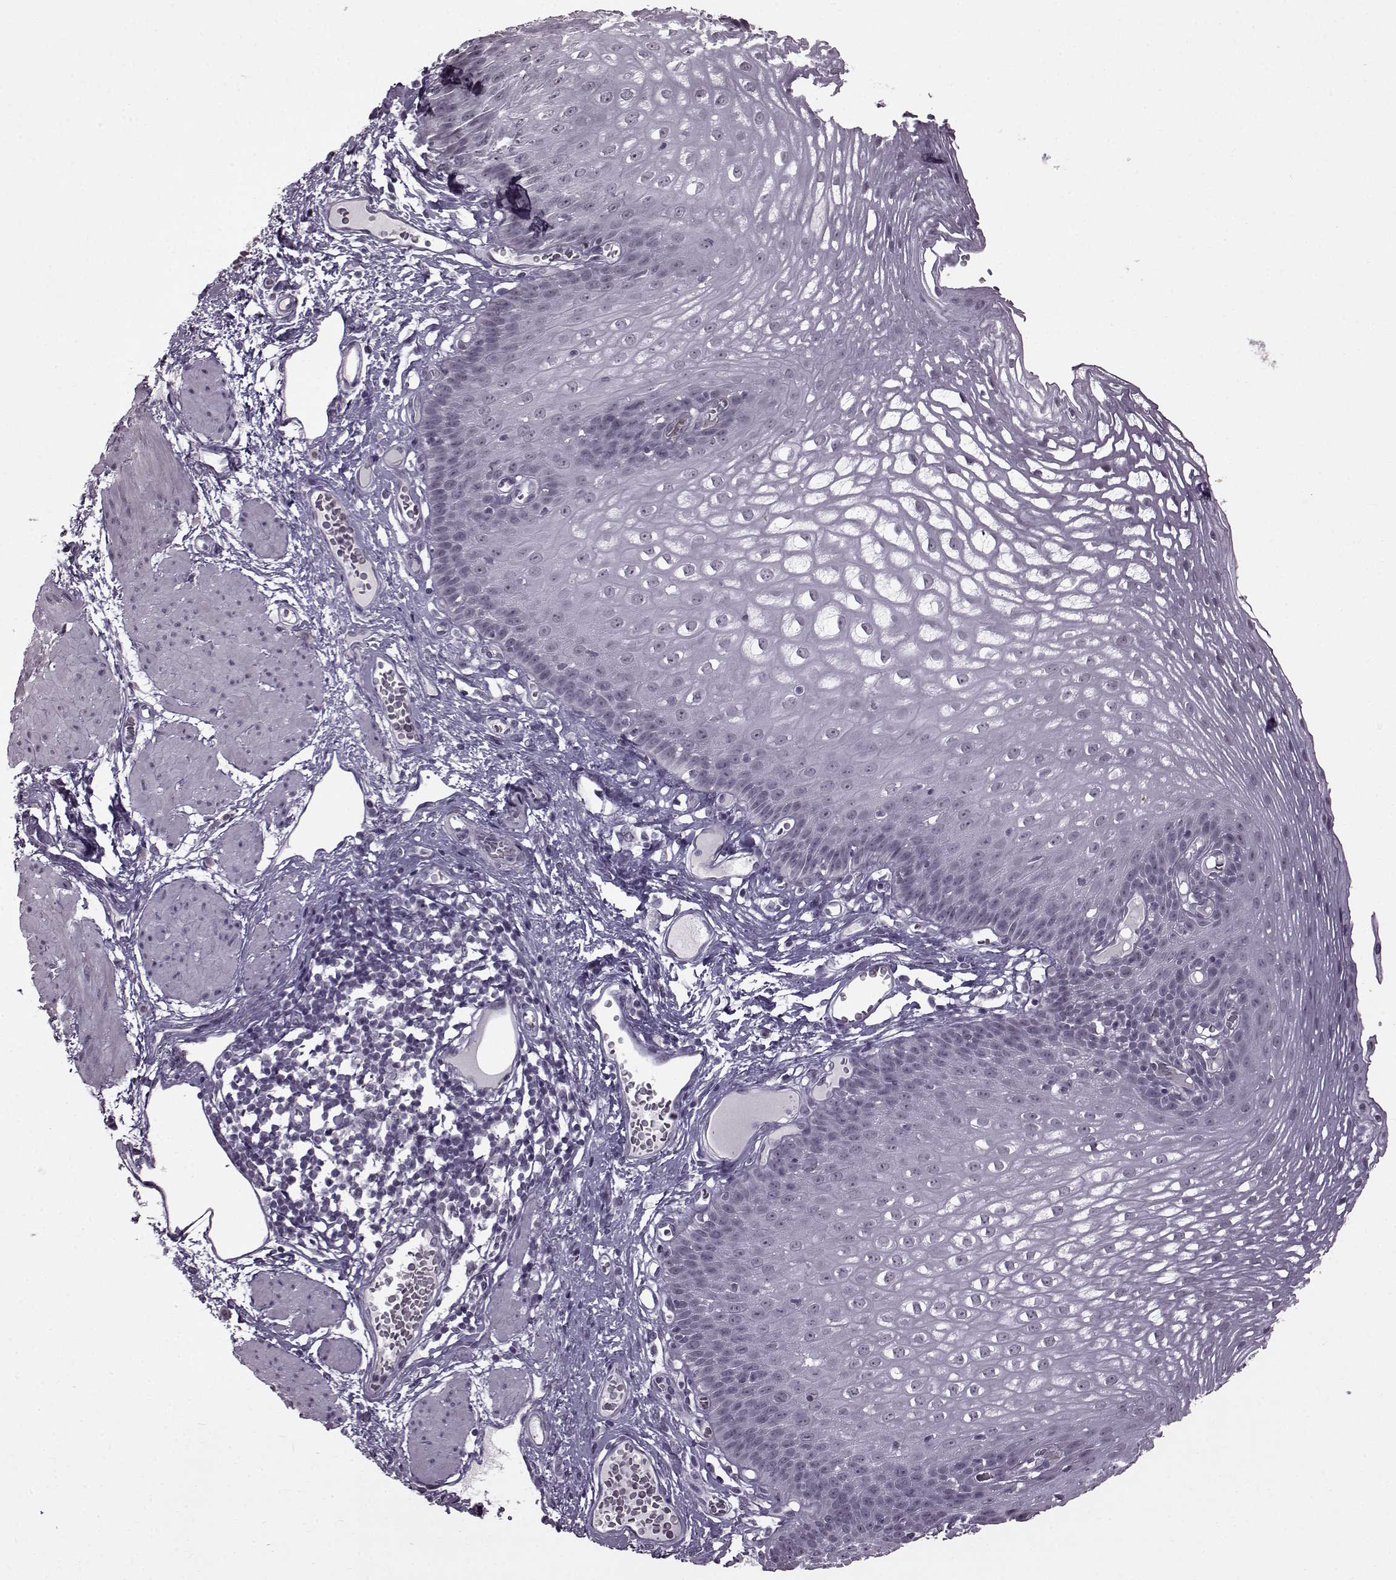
{"staining": {"intensity": "negative", "quantity": "none", "location": "none"}, "tissue": "esophagus", "cell_type": "Squamous epithelial cells", "image_type": "normal", "snomed": [{"axis": "morphology", "description": "Normal tissue, NOS"}, {"axis": "topography", "description": "Esophagus"}], "caption": "Photomicrograph shows no protein expression in squamous epithelial cells of normal esophagus. (DAB (3,3'-diaminobenzidine) immunohistochemistry, high magnification).", "gene": "SLC28A2", "patient": {"sex": "male", "age": 72}}